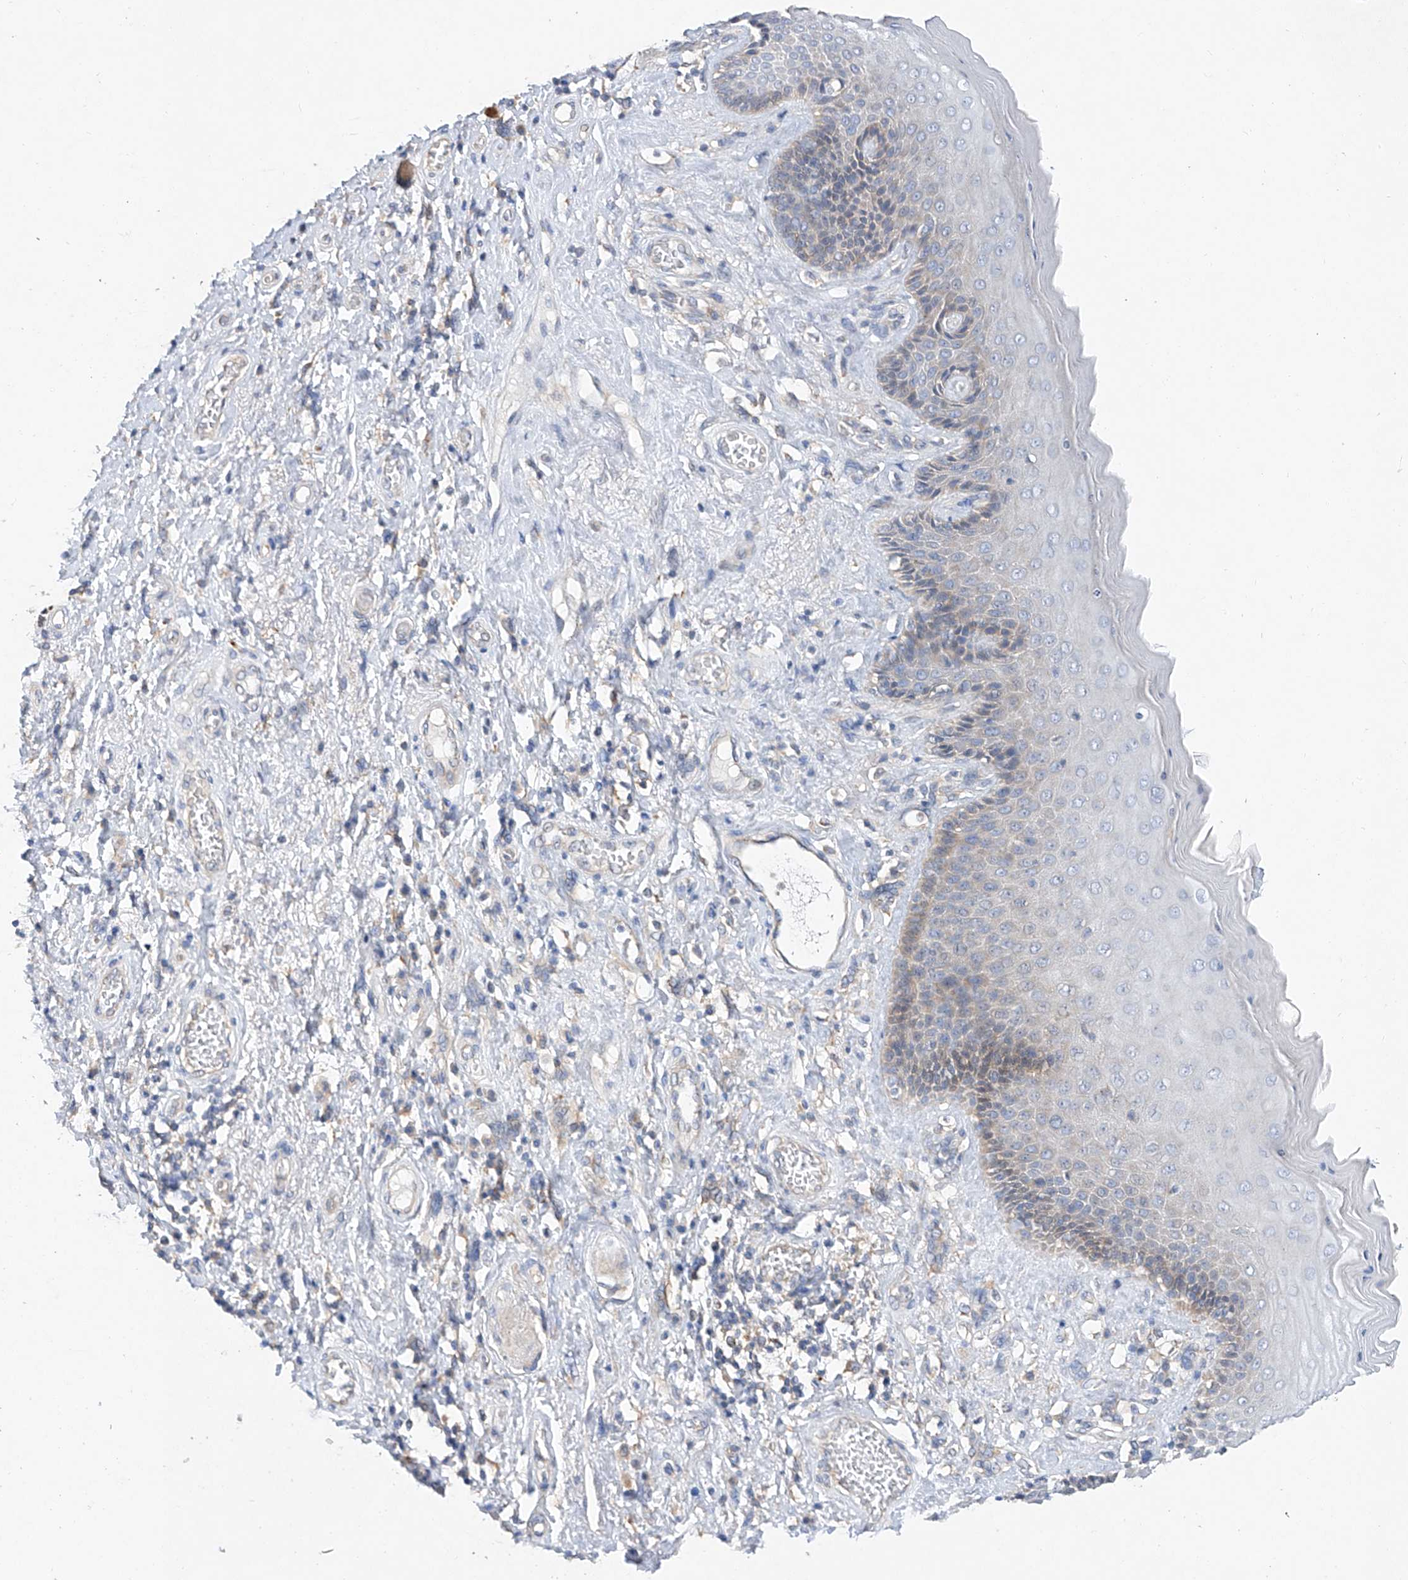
{"staining": {"intensity": "moderate", "quantity": "<25%", "location": "cytoplasmic/membranous"}, "tissue": "skin", "cell_type": "Epidermal cells", "image_type": "normal", "snomed": [{"axis": "morphology", "description": "Normal tissue, NOS"}, {"axis": "topography", "description": "Anal"}], "caption": "The immunohistochemical stain labels moderate cytoplasmic/membranous positivity in epidermal cells of benign skin.", "gene": "AMD1", "patient": {"sex": "male", "age": 69}}